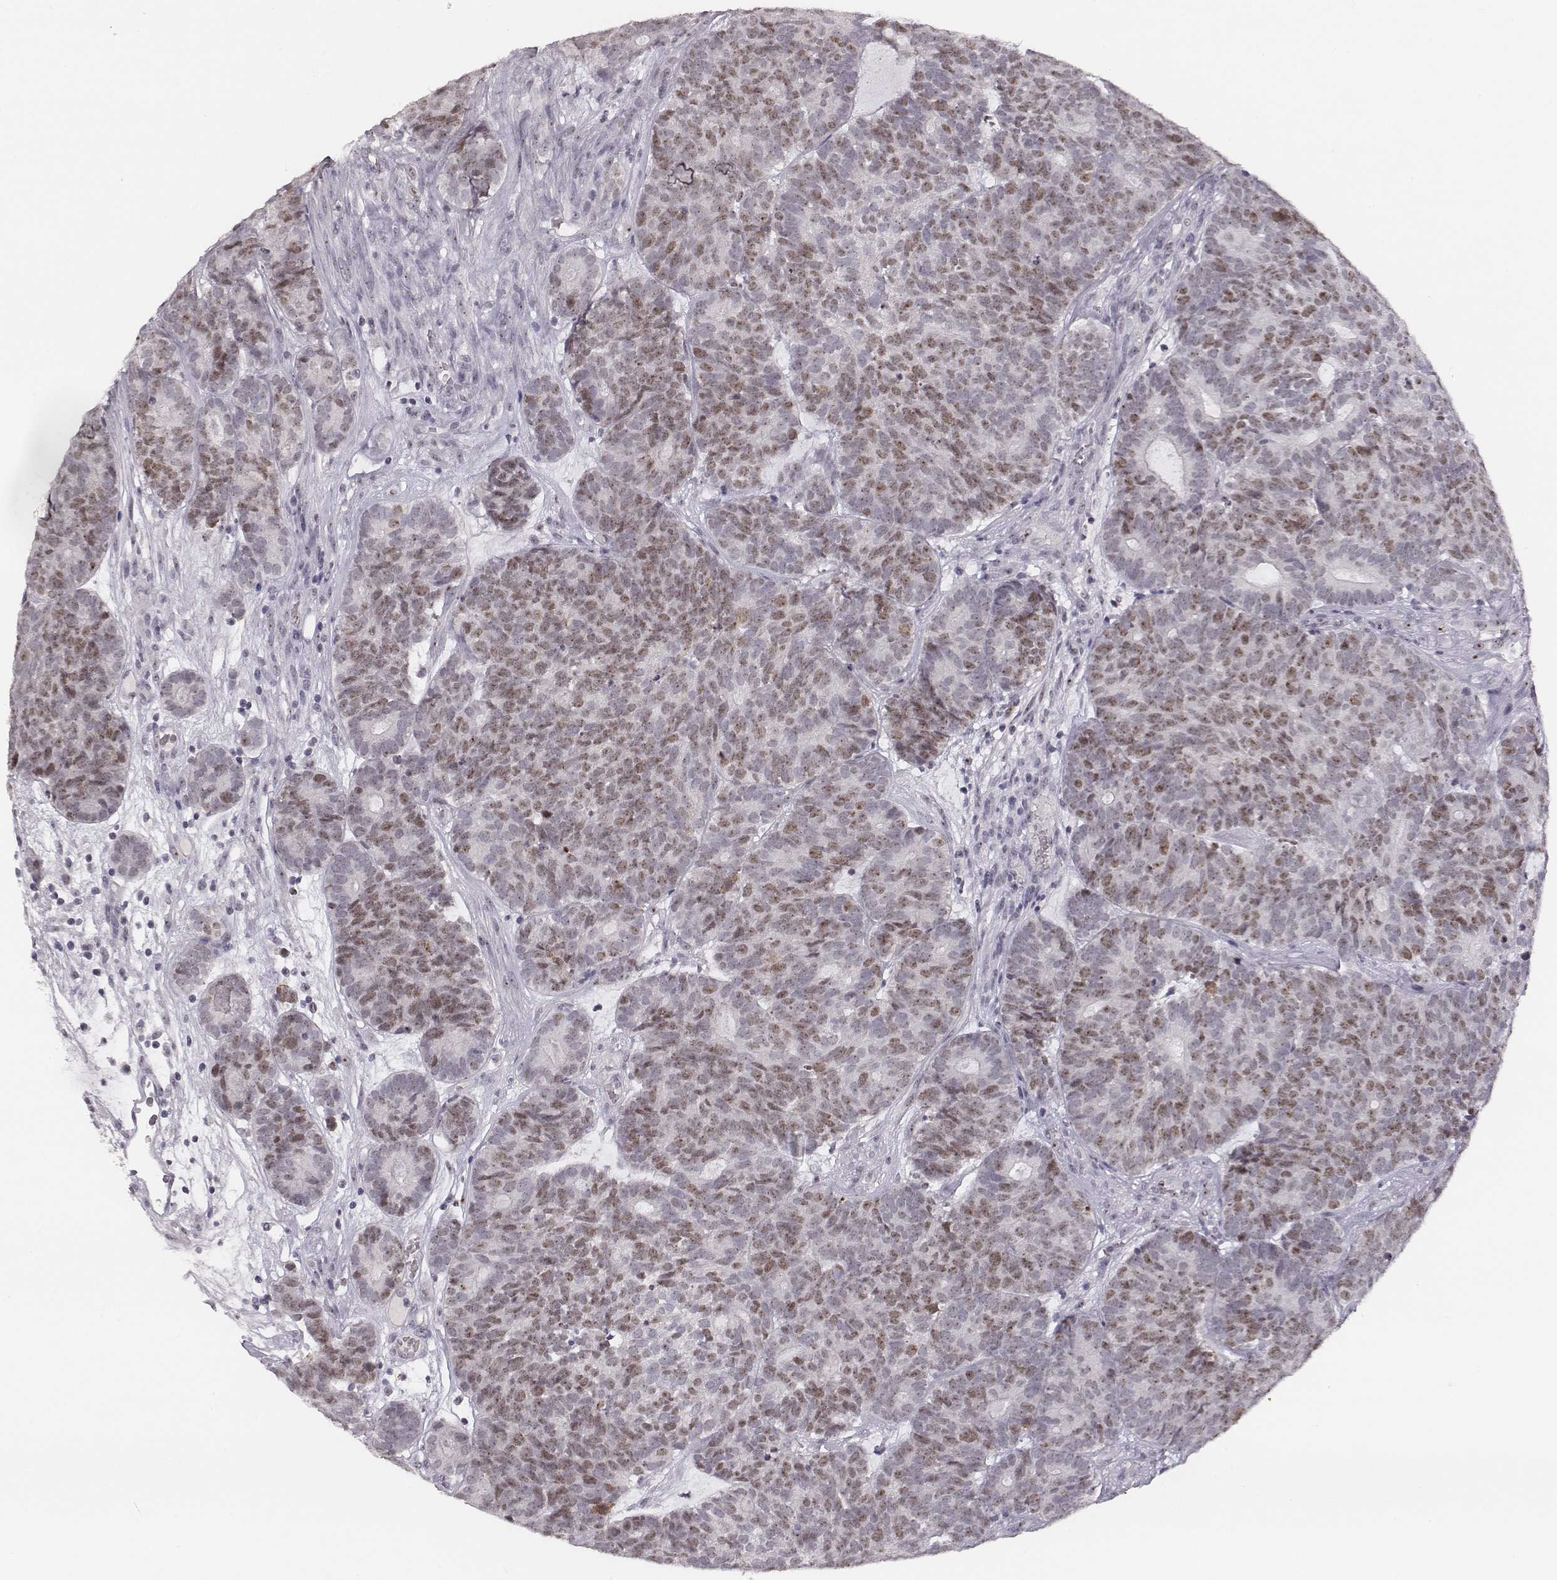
{"staining": {"intensity": "moderate", "quantity": "25%-75%", "location": "nuclear"}, "tissue": "head and neck cancer", "cell_type": "Tumor cells", "image_type": "cancer", "snomed": [{"axis": "morphology", "description": "Adenocarcinoma, NOS"}, {"axis": "topography", "description": "Head-Neck"}], "caption": "This is a histology image of immunohistochemistry staining of head and neck cancer, which shows moderate expression in the nuclear of tumor cells.", "gene": "NIFK", "patient": {"sex": "female", "age": 81}}